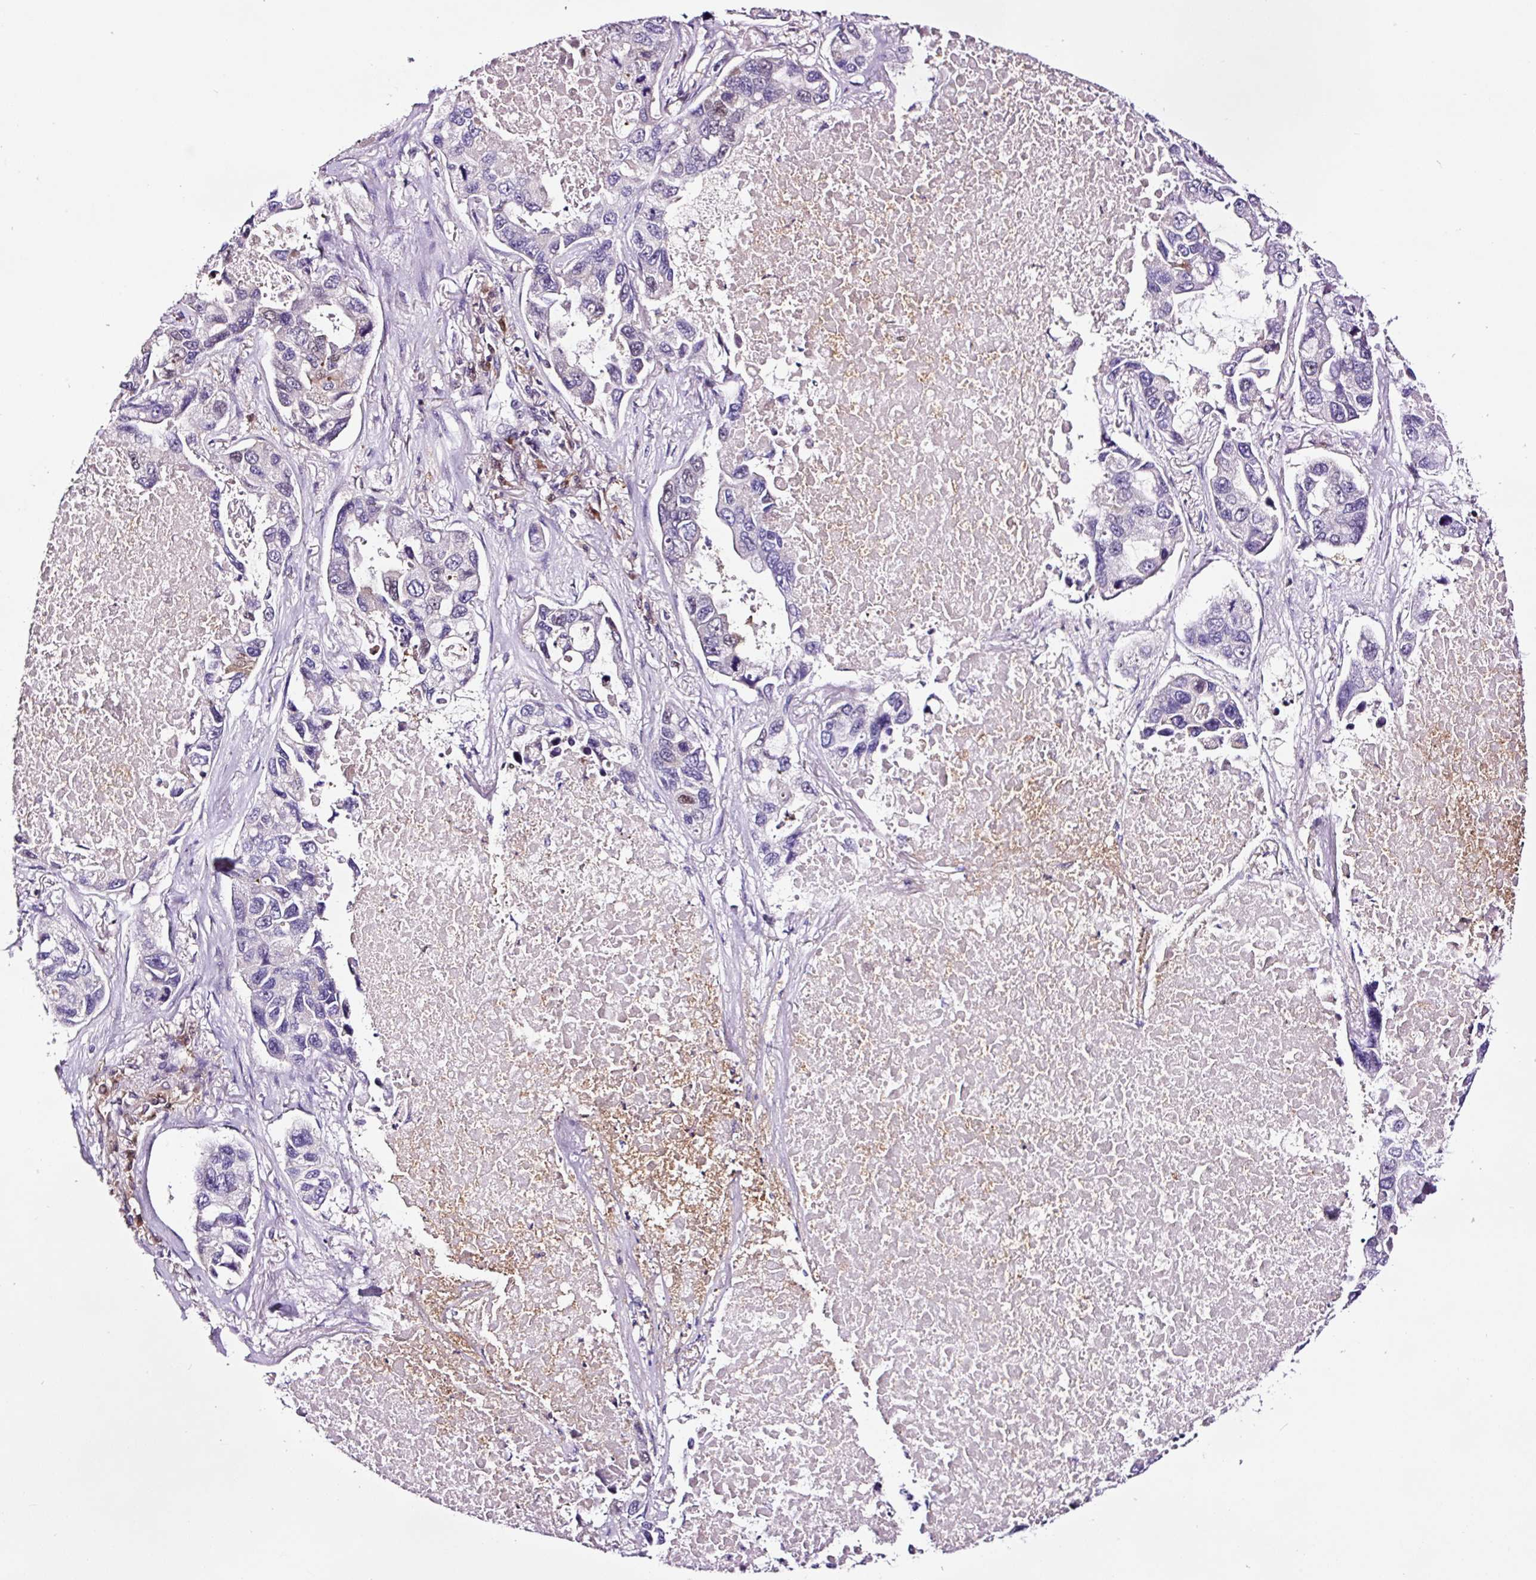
{"staining": {"intensity": "negative", "quantity": "none", "location": "none"}, "tissue": "lung cancer", "cell_type": "Tumor cells", "image_type": "cancer", "snomed": [{"axis": "morphology", "description": "Adenocarcinoma, NOS"}, {"axis": "topography", "description": "Lung"}], "caption": "A histopathology image of adenocarcinoma (lung) stained for a protein reveals no brown staining in tumor cells.", "gene": "TAFA3", "patient": {"sex": "male", "age": 64}}